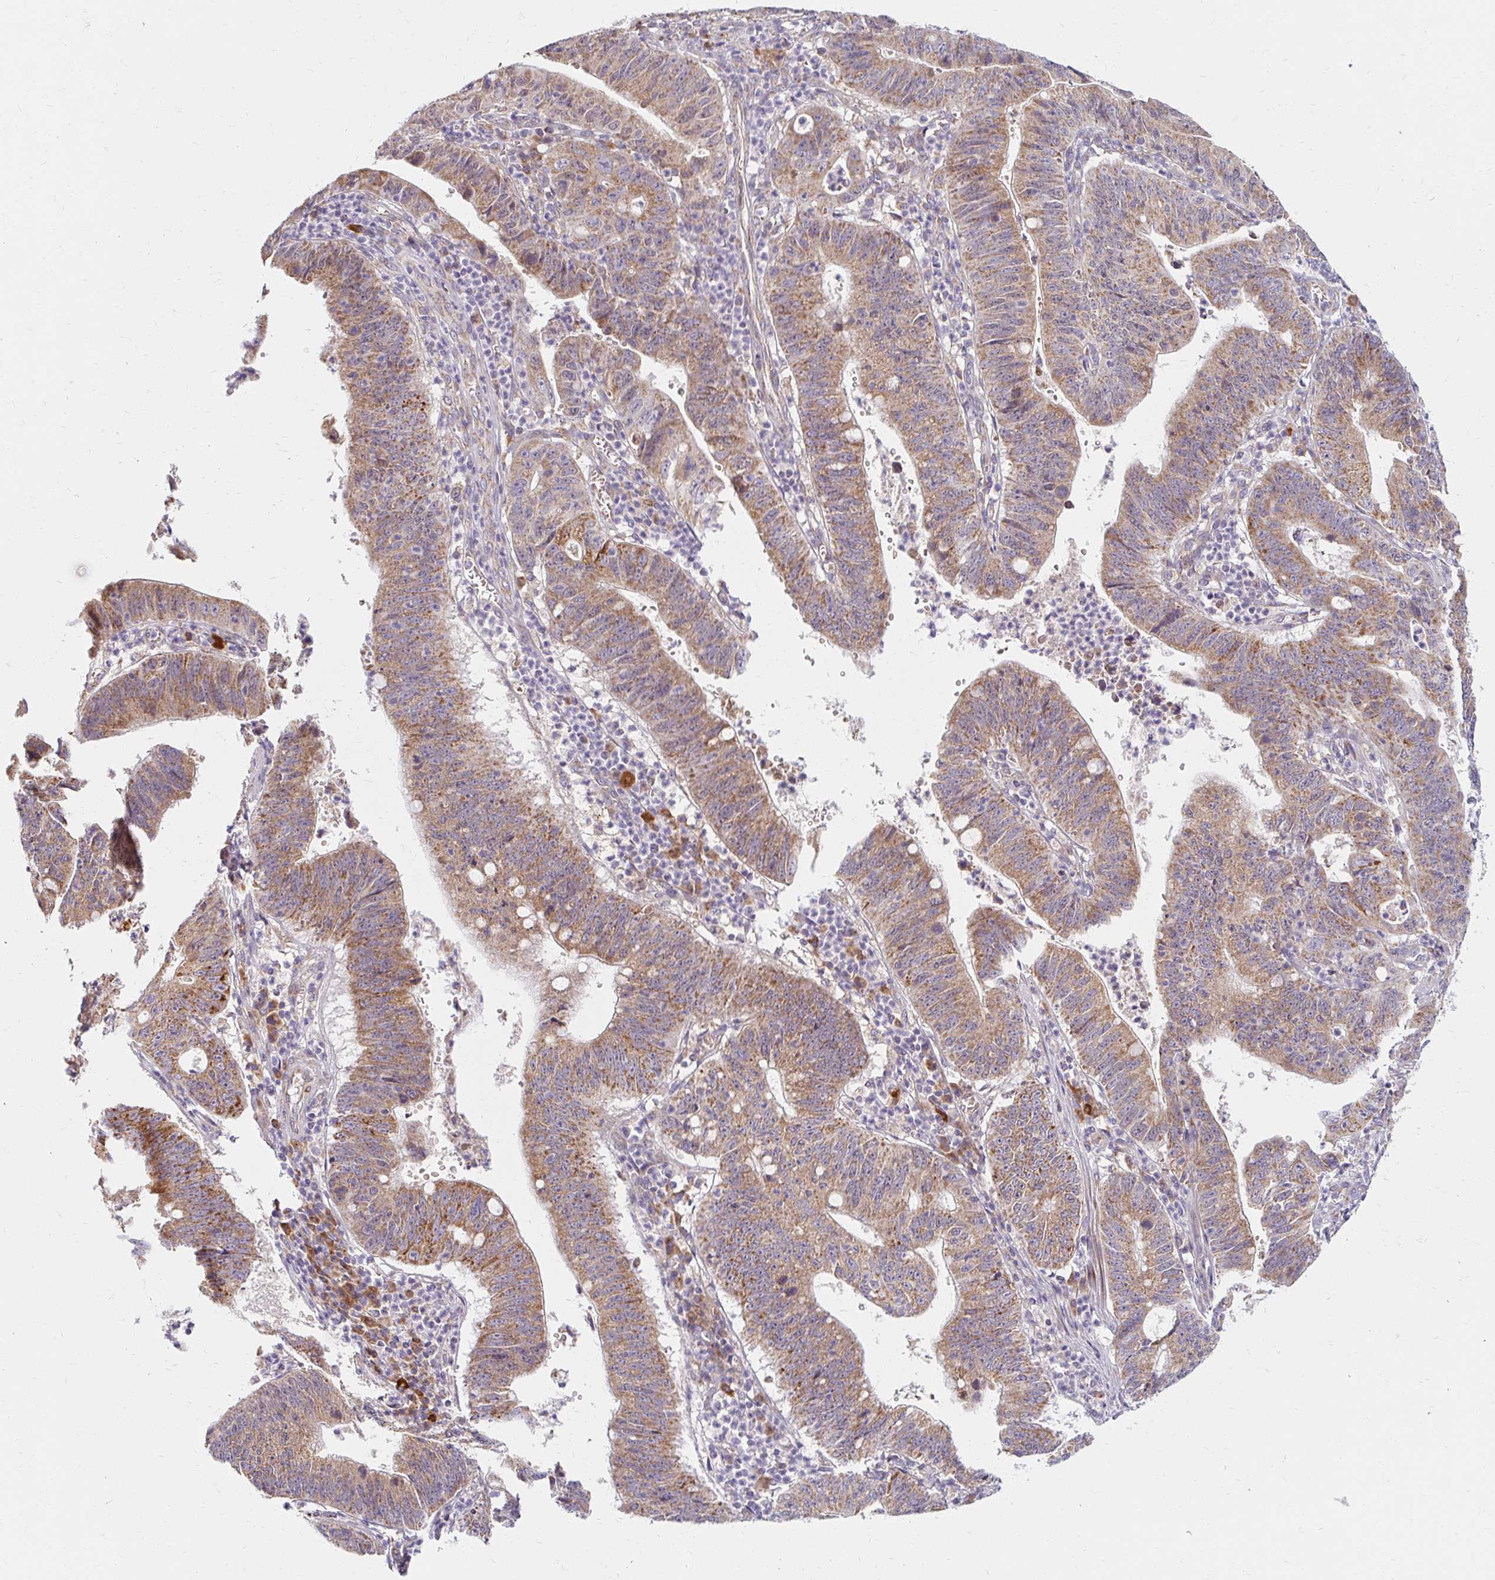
{"staining": {"intensity": "moderate", "quantity": ">75%", "location": "cytoplasmic/membranous"}, "tissue": "stomach cancer", "cell_type": "Tumor cells", "image_type": "cancer", "snomed": [{"axis": "morphology", "description": "Adenocarcinoma, NOS"}, {"axis": "topography", "description": "Stomach"}], "caption": "Adenocarcinoma (stomach) was stained to show a protein in brown. There is medium levels of moderate cytoplasmic/membranous staining in about >75% of tumor cells. Using DAB (brown) and hematoxylin (blue) stains, captured at high magnification using brightfield microscopy.", "gene": "SKP2", "patient": {"sex": "male", "age": 59}}